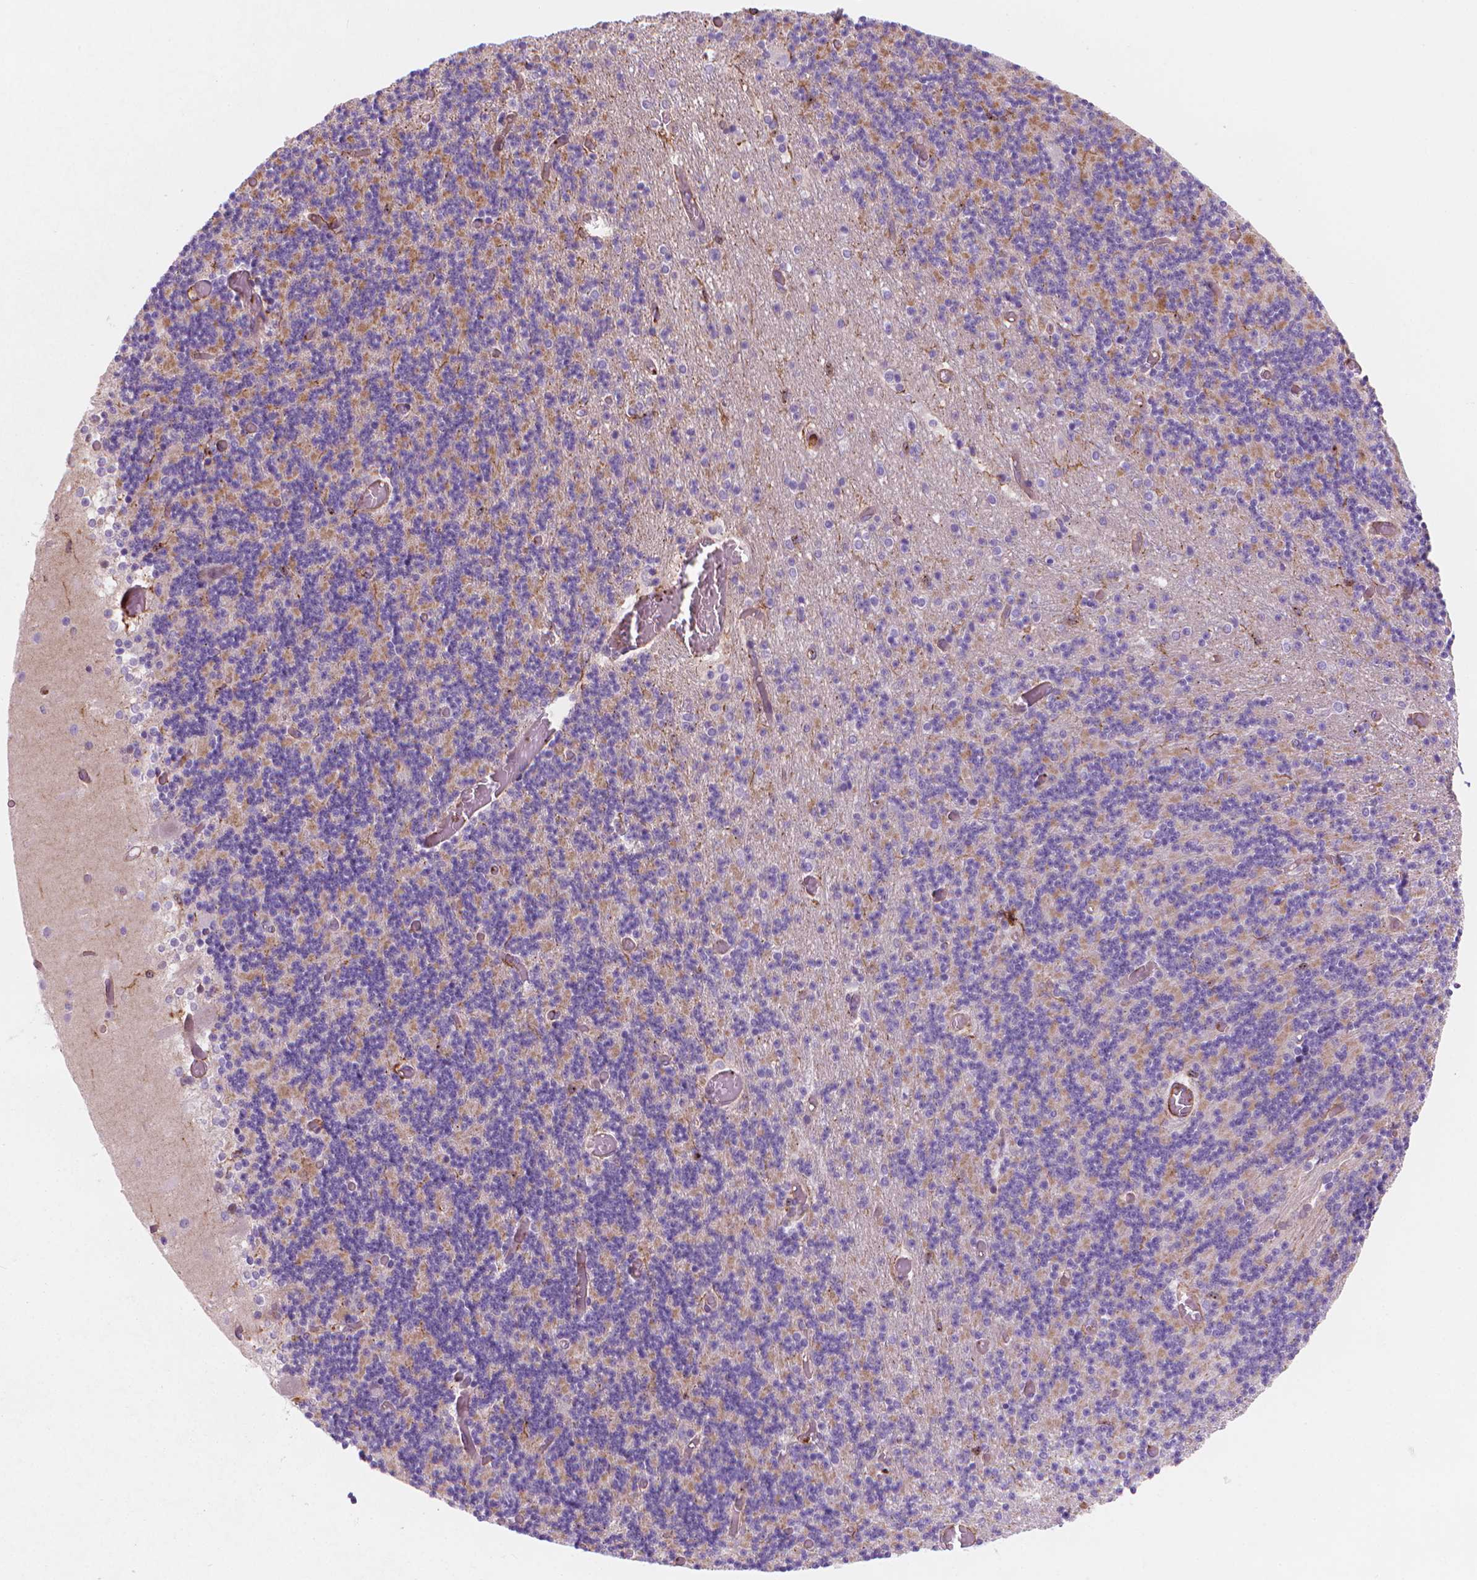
{"staining": {"intensity": "negative", "quantity": "none", "location": "none"}, "tissue": "cerebellum", "cell_type": "Cells in granular layer", "image_type": "normal", "snomed": [{"axis": "morphology", "description": "Normal tissue, NOS"}, {"axis": "topography", "description": "Cerebellum"}], "caption": "A high-resolution histopathology image shows immunohistochemistry (IHC) staining of normal cerebellum, which displays no significant expression in cells in granular layer.", "gene": "PATJ", "patient": {"sex": "female", "age": 28}}